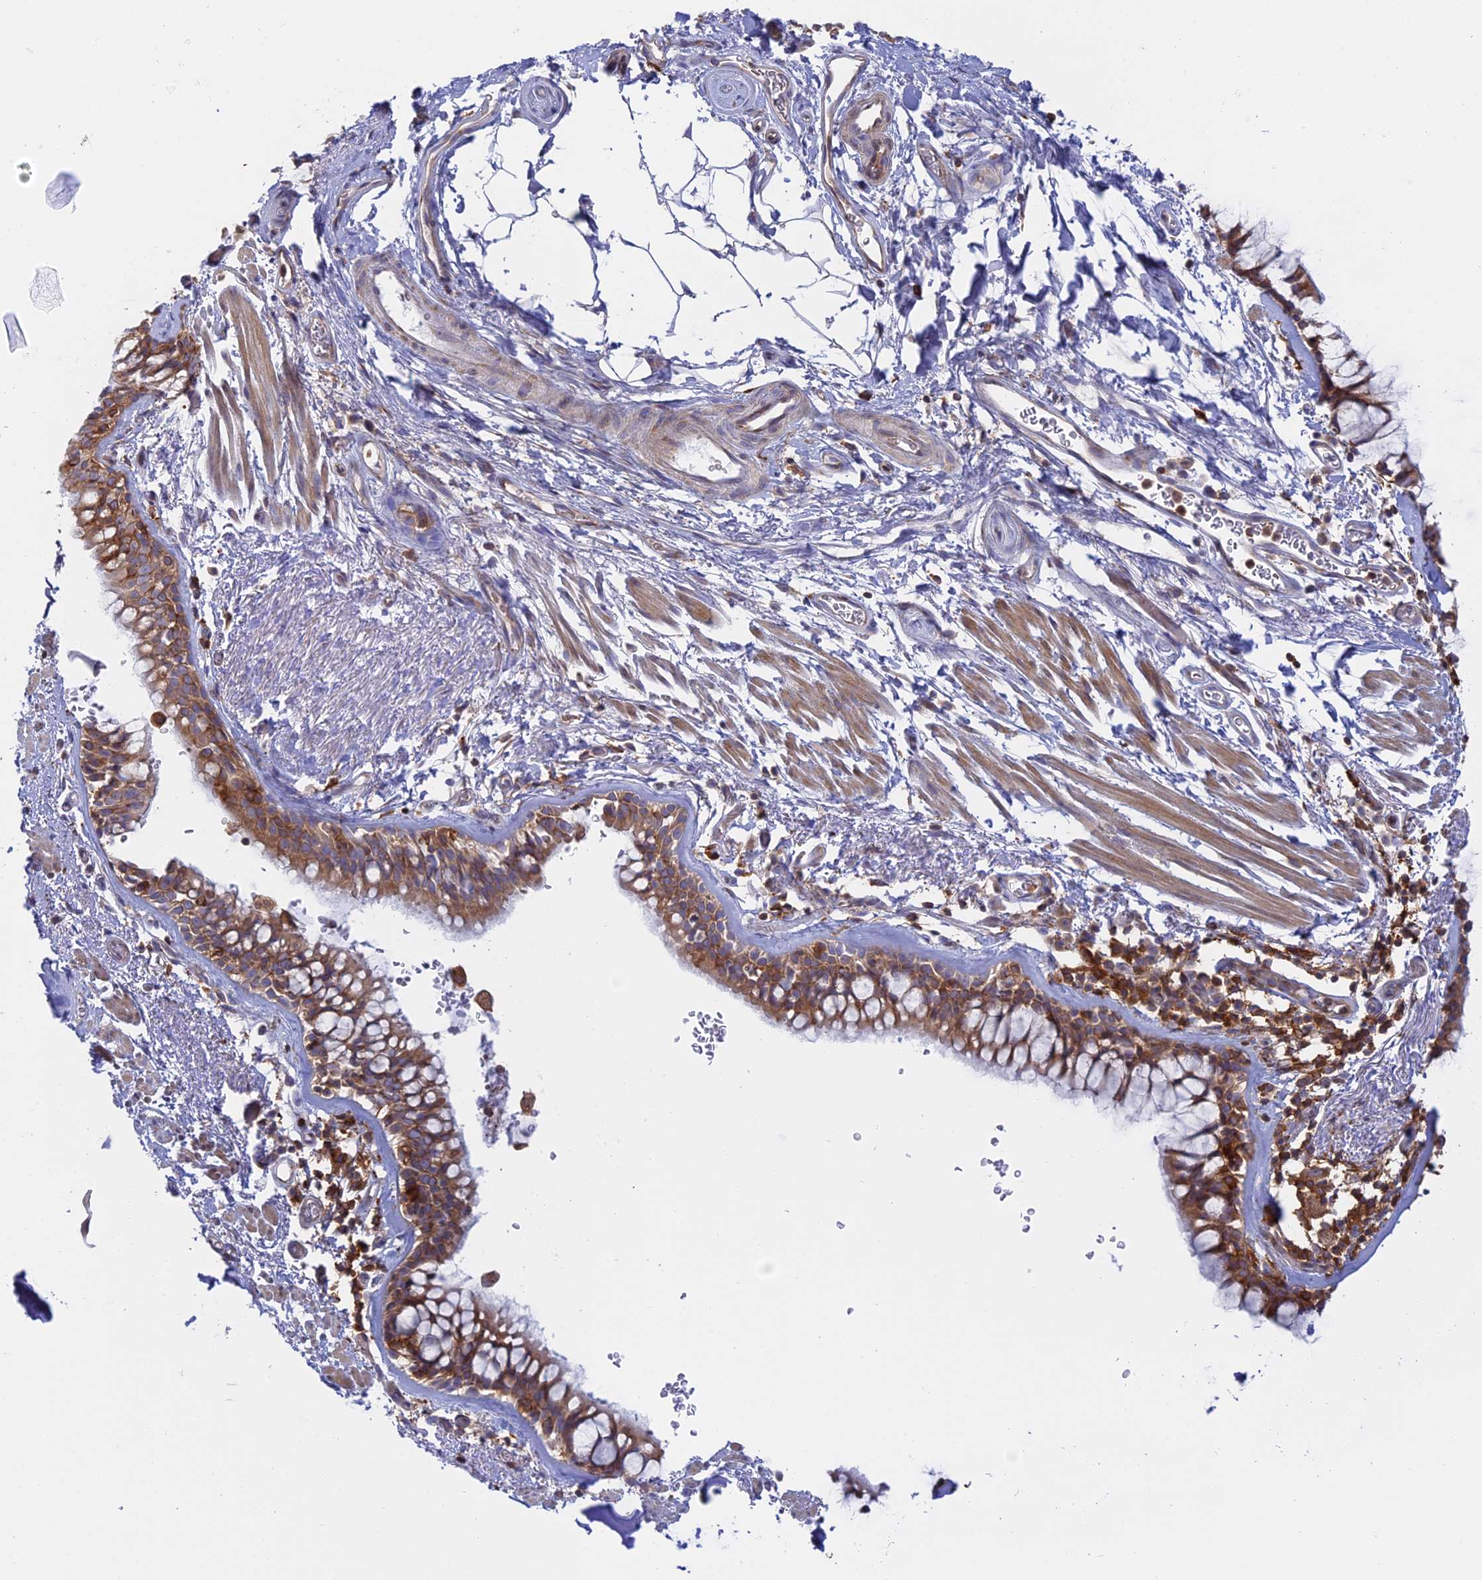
{"staining": {"intensity": "moderate", "quantity": ">75%", "location": "cytoplasmic/membranous"}, "tissue": "bronchus", "cell_type": "Respiratory epithelial cells", "image_type": "normal", "snomed": [{"axis": "morphology", "description": "Normal tissue, NOS"}, {"axis": "topography", "description": "Bronchus"}], "caption": "Immunohistochemistry (DAB) staining of normal human bronchus demonstrates moderate cytoplasmic/membranous protein expression in approximately >75% of respiratory epithelial cells. (IHC, brightfield microscopy, high magnification).", "gene": "GMIP", "patient": {"sex": "male", "age": 65}}